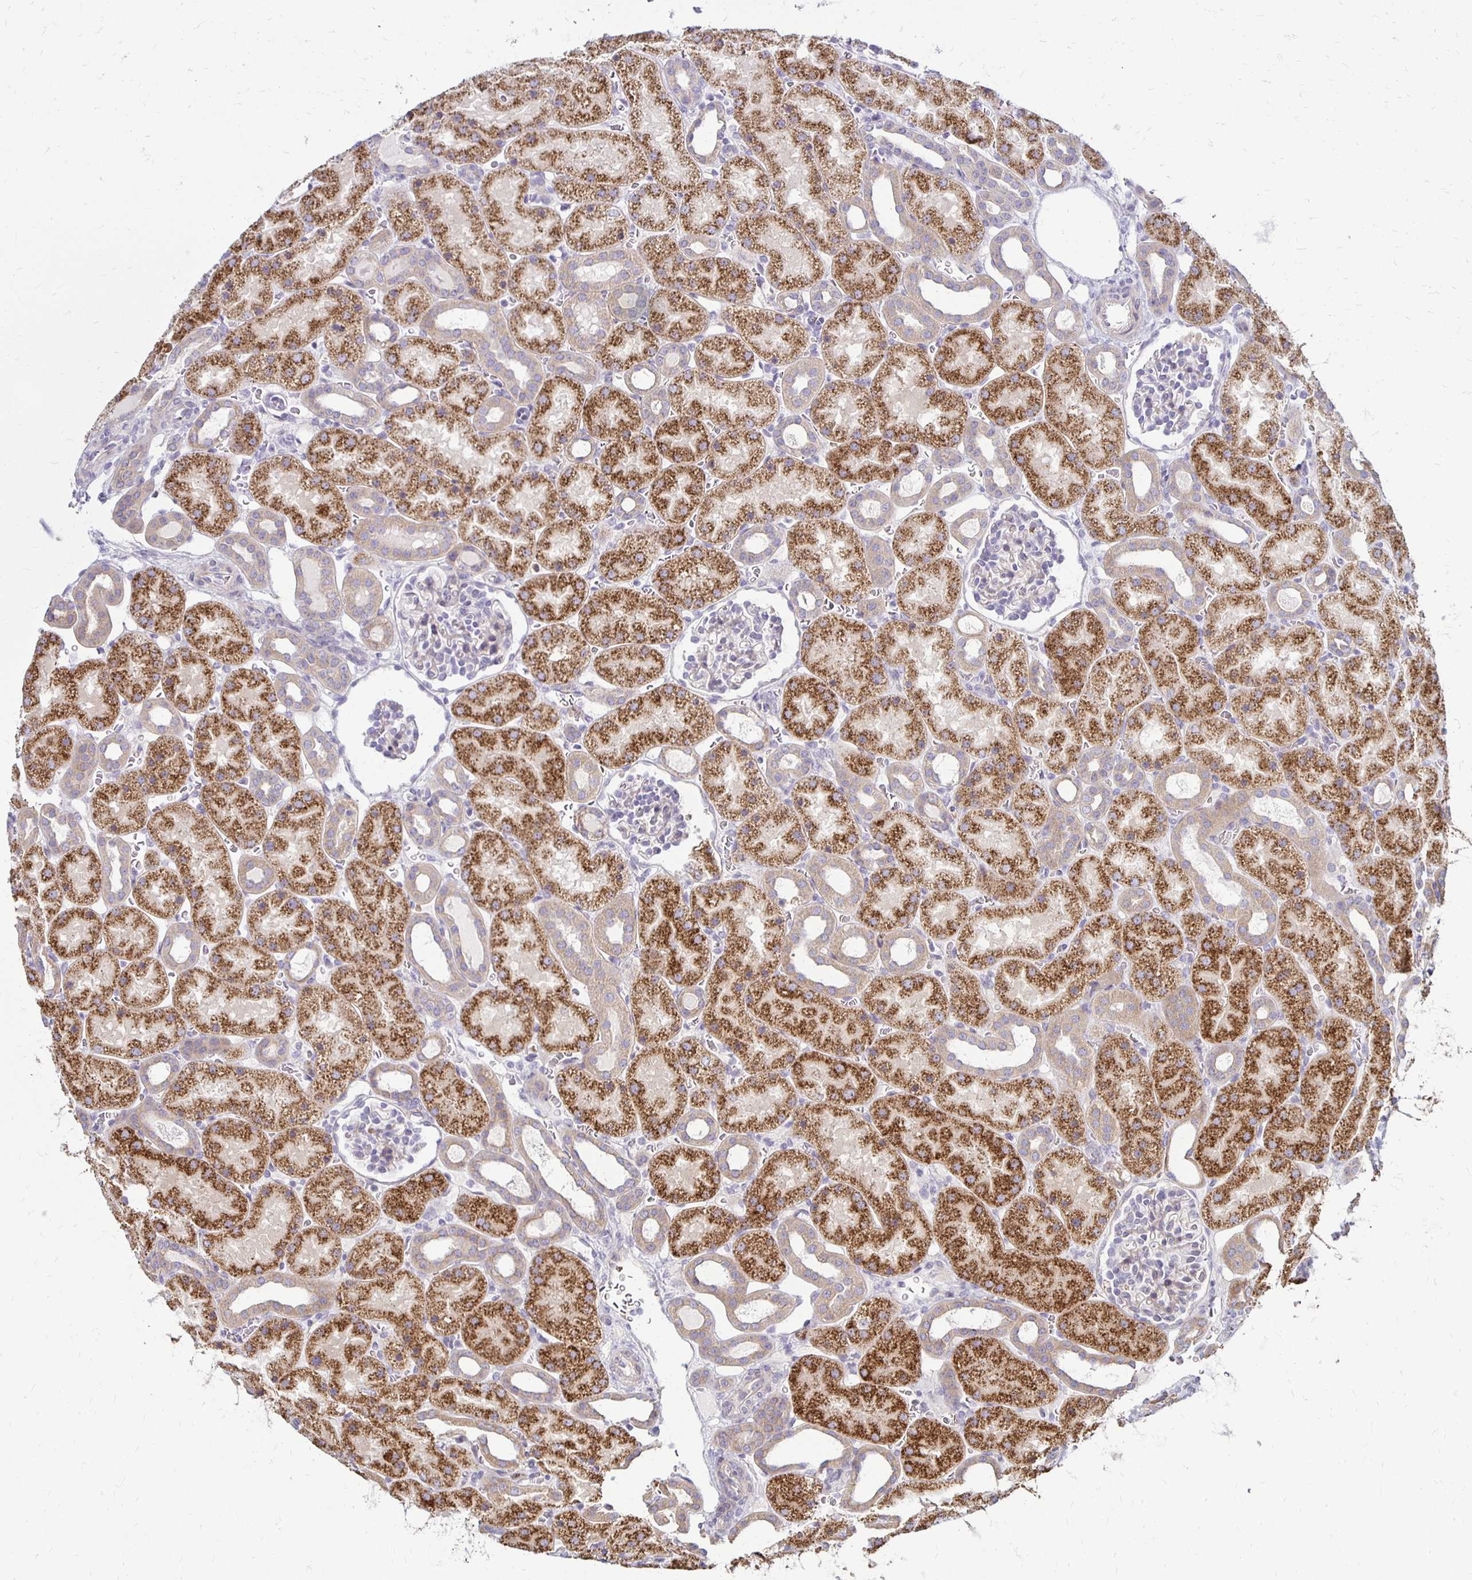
{"staining": {"intensity": "weak", "quantity": "<25%", "location": "cytoplasmic/membranous"}, "tissue": "kidney", "cell_type": "Cells in glomeruli", "image_type": "normal", "snomed": [{"axis": "morphology", "description": "Normal tissue, NOS"}, {"axis": "topography", "description": "Kidney"}], "caption": "Micrograph shows no protein positivity in cells in glomeruli of normal kidney. (Brightfield microscopy of DAB (3,3'-diaminobenzidine) IHC at high magnification).", "gene": "KATNBL1", "patient": {"sex": "male", "age": 2}}